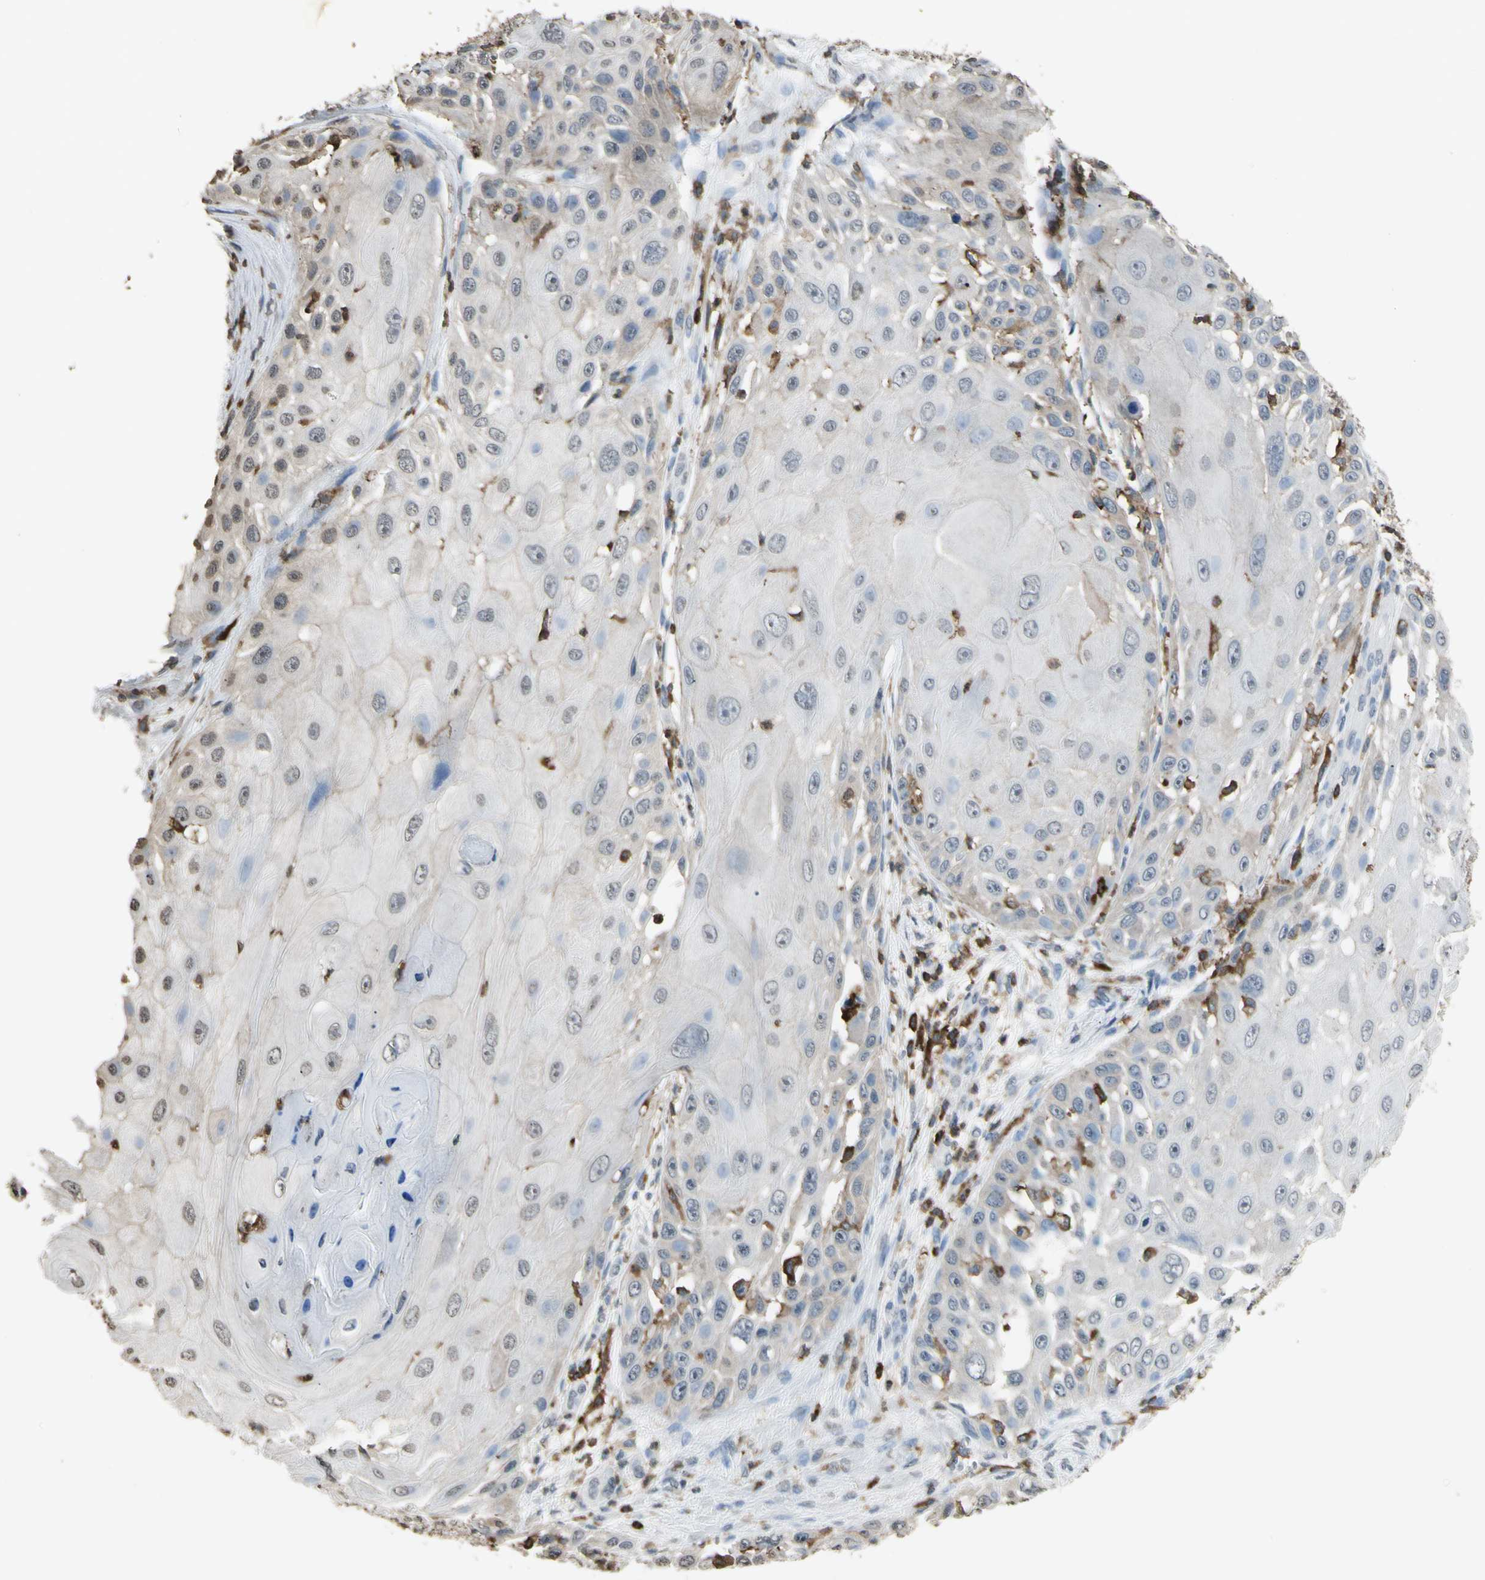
{"staining": {"intensity": "weak", "quantity": "<25%", "location": "cytoplasmic/membranous"}, "tissue": "skin cancer", "cell_type": "Tumor cells", "image_type": "cancer", "snomed": [{"axis": "morphology", "description": "Squamous cell carcinoma, NOS"}, {"axis": "topography", "description": "Skin"}], "caption": "The histopathology image shows no significant positivity in tumor cells of squamous cell carcinoma (skin).", "gene": "PSTPIP1", "patient": {"sex": "female", "age": 44}}